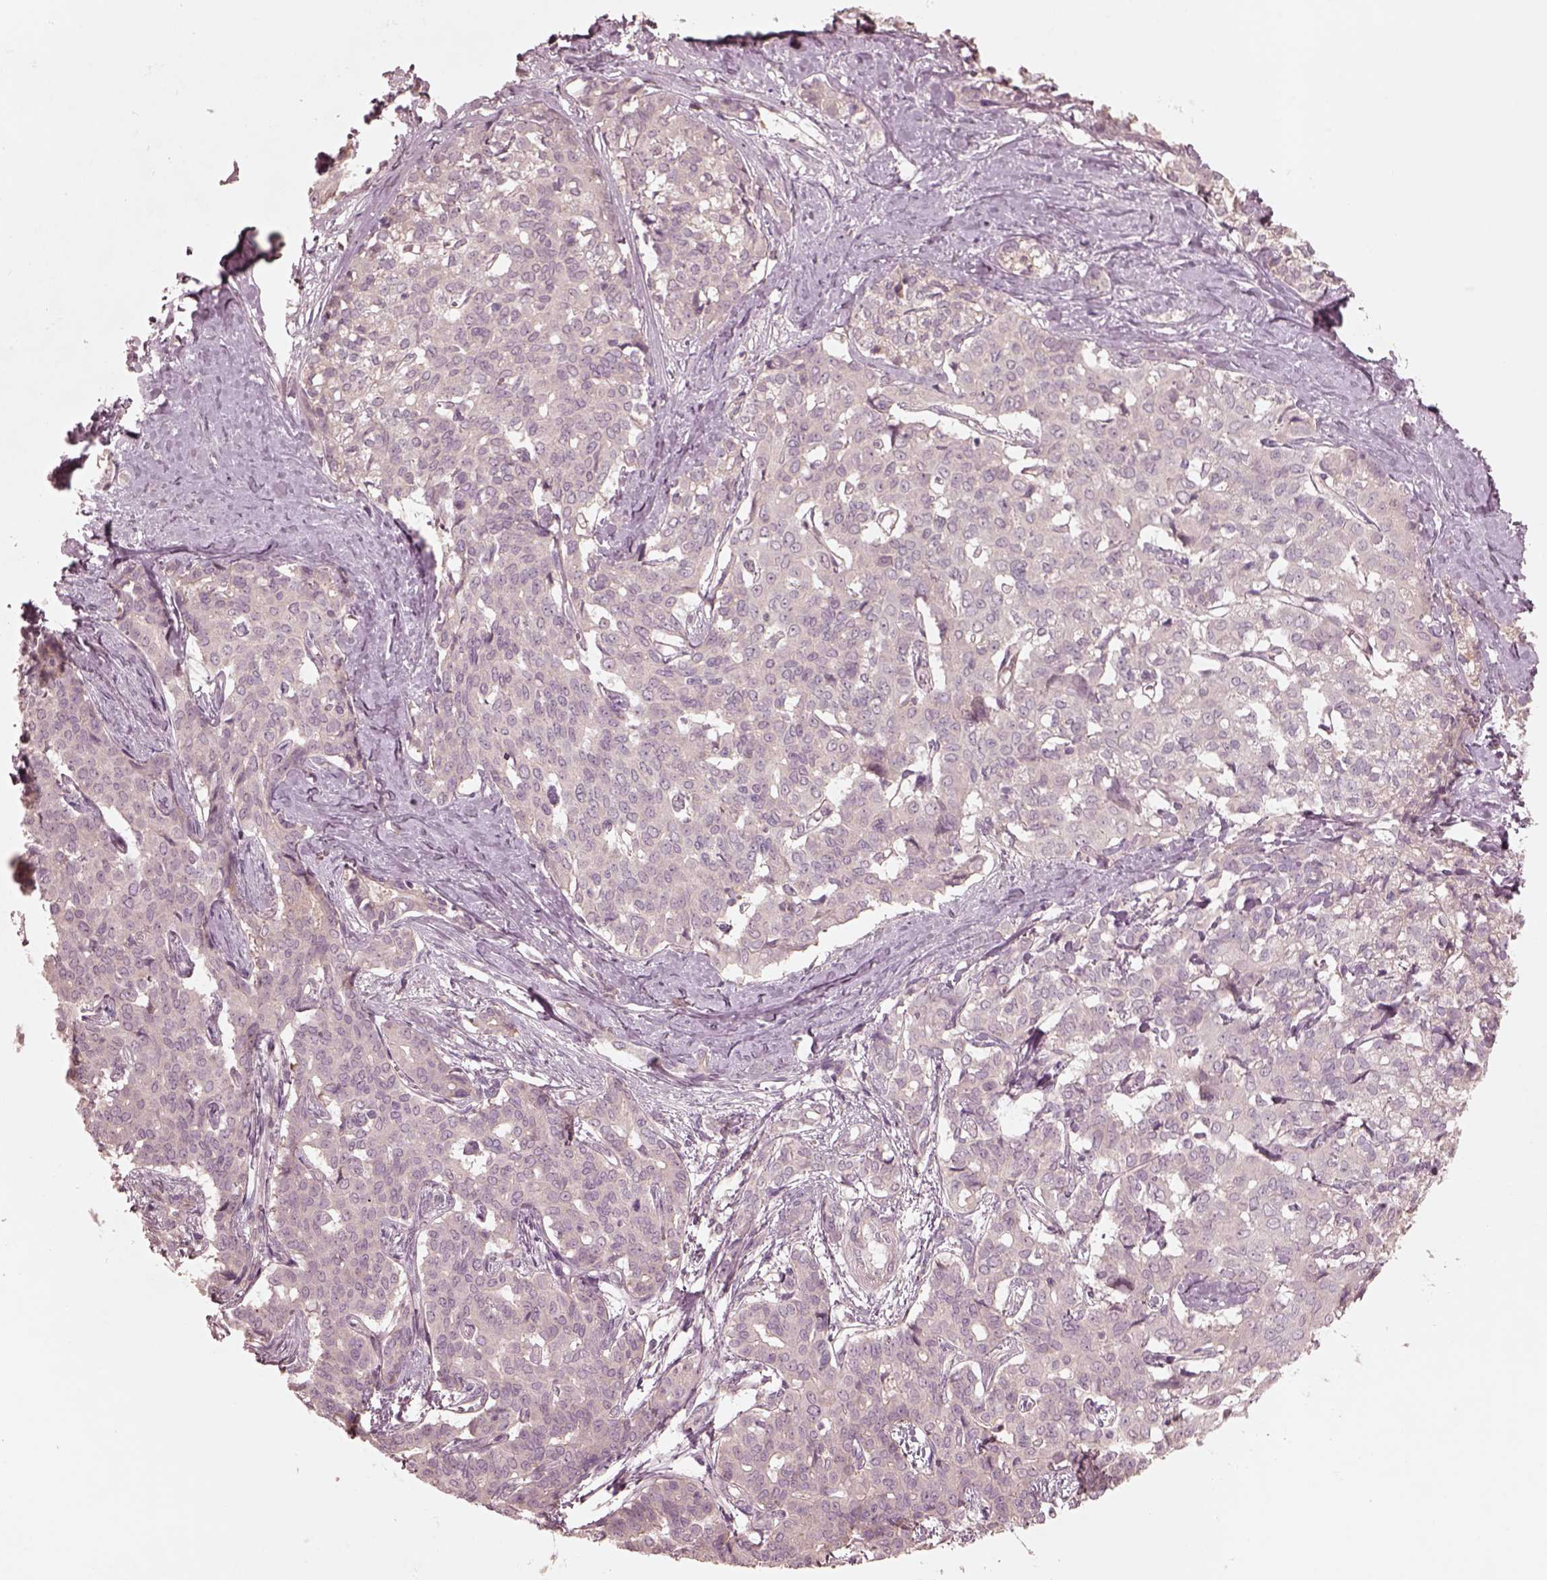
{"staining": {"intensity": "negative", "quantity": "none", "location": "none"}, "tissue": "liver cancer", "cell_type": "Tumor cells", "image_type": "cancer", "snomed": [{"axis": "morphology", "description": "Cholangiocarcinoma"}, {"axis": "topography", "description": "Liver"}], "caption": "There is no significant staining in tumor cells of cholangiocarcinoma (liver). (DAB (3,3'-diaminobenzidine) IHC with hematoxylin counter stain).", "gene": "VWA5B1", "patient": {"sex": "female", "age": 47}}